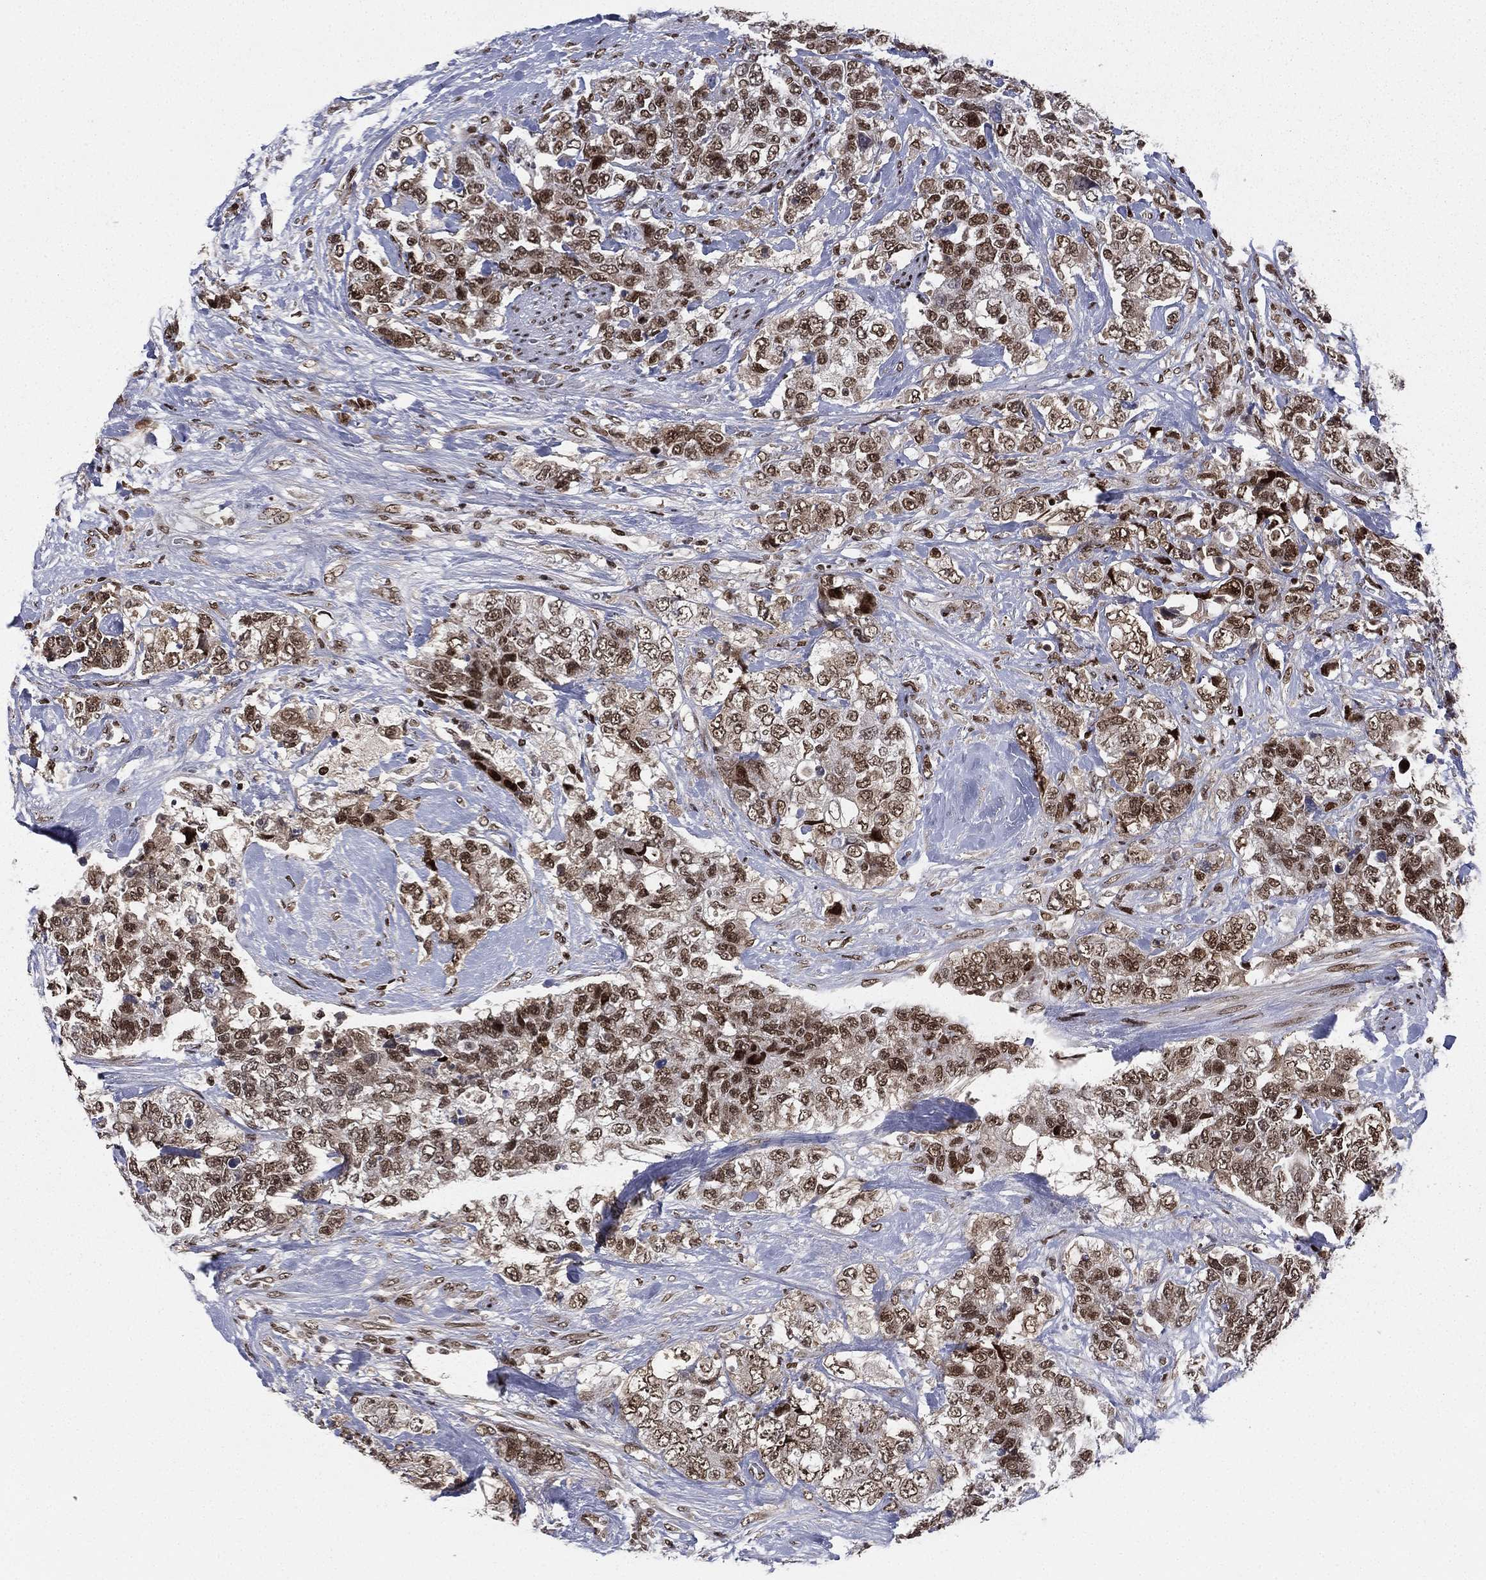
{"staining": {"intensity": "strong", "quantity": "25%-75%", "location": "nuclear"}, "tissue": "urothelial cancer", "cell_type": "Tumor cells", "image_type": "cancer", "snomed": [{"axis": "morphology", "description": "Urothelial carcinoma, High grade"}, {"axis": "topography", "description": "Urinary bladder"}], "caption": "Protein expression analysis of urothelial carcinoma (high-grade) demonstrates strong nuclear positivity in about 25%-75% of tumor cells.", "gene": "RTF1", "patient": {"sex": "female", "age": 78}}